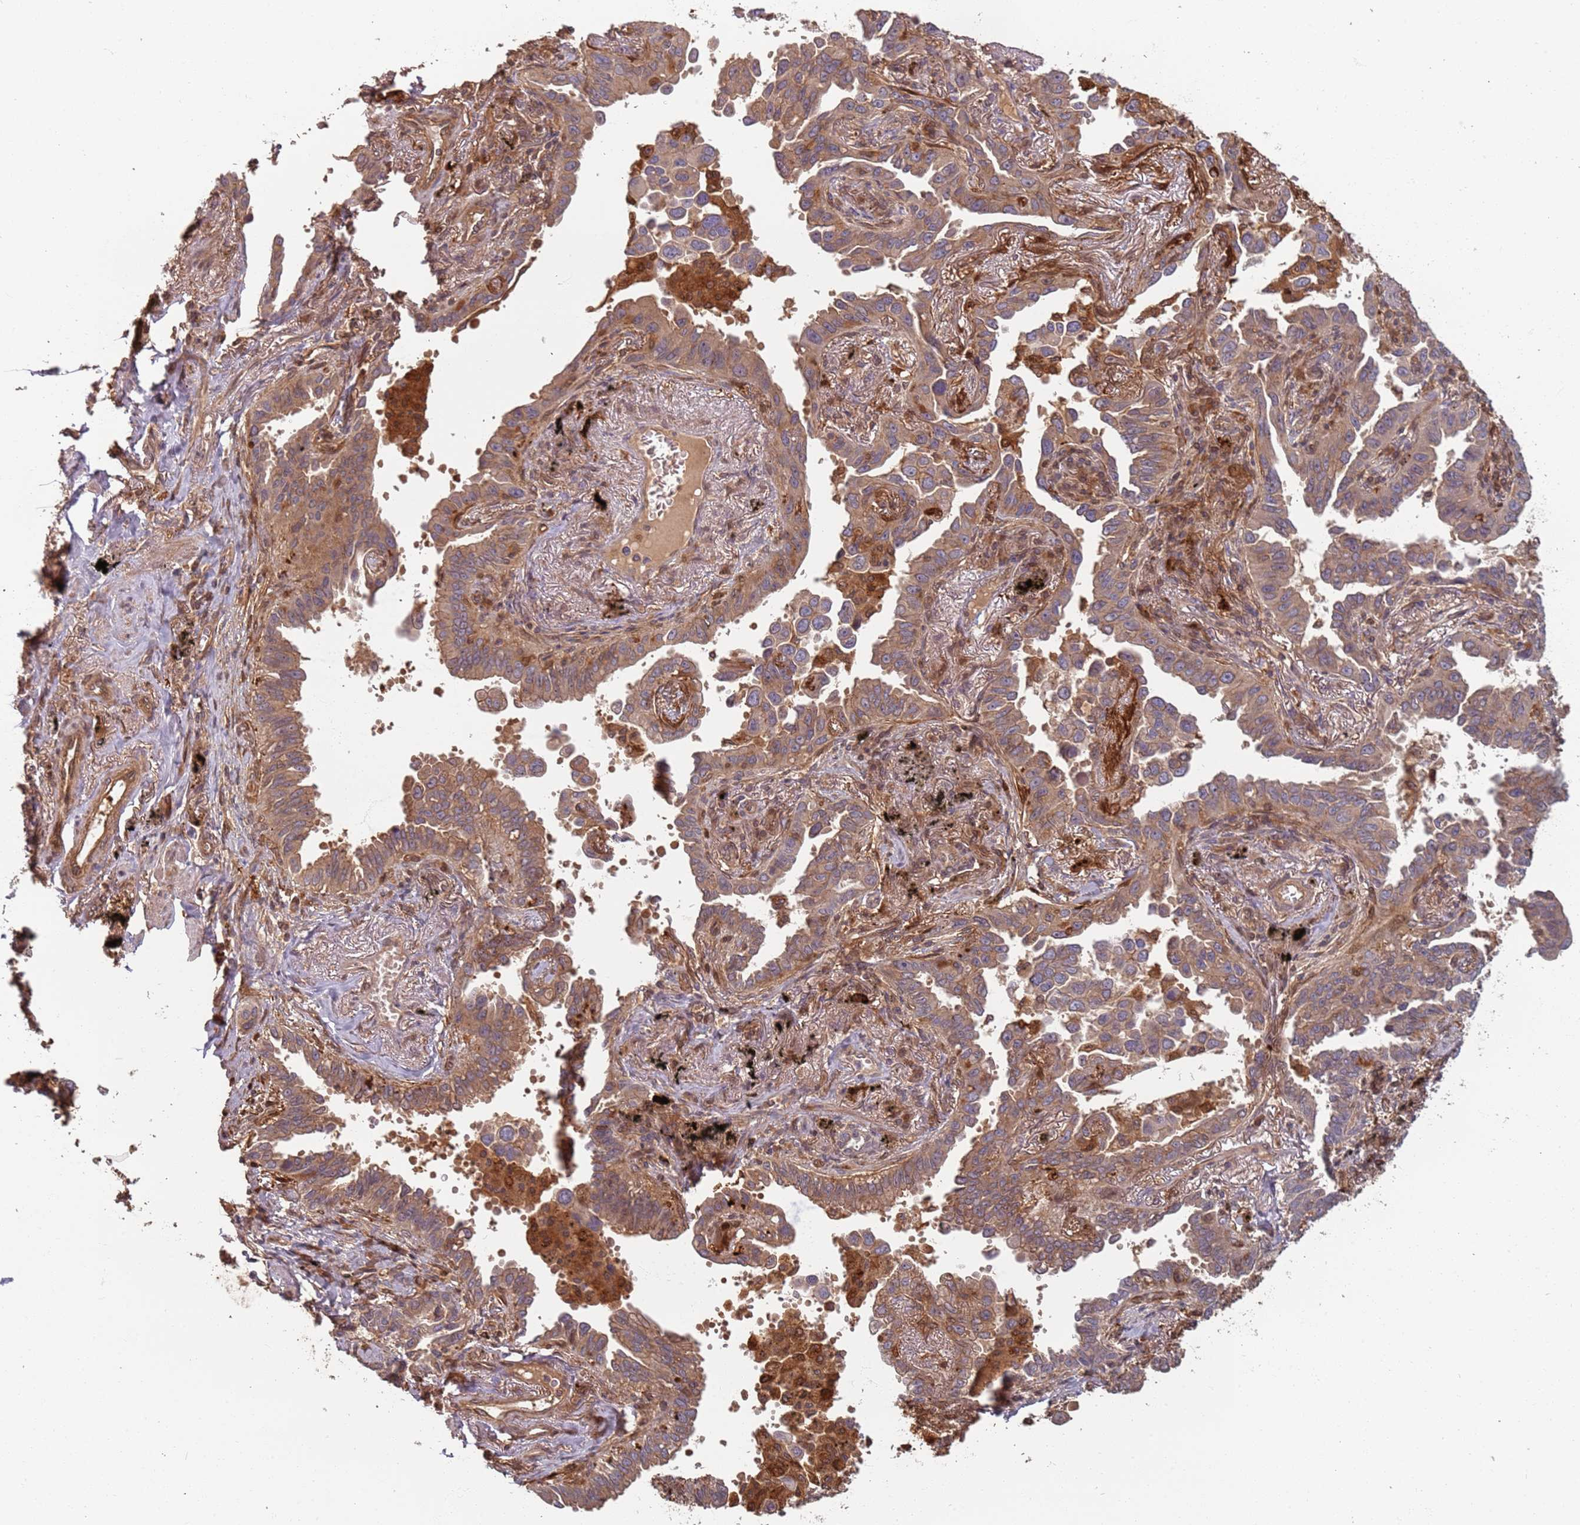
{"staining": {"intensity": "moderate", "quantity": ">75%", "location": "cytoplasmic/membranous"}, "tissue": "lung cancer", "cell_type": "Tumor cells", "image_type": "cancer", "snomed": [{"axis": "morphology", "description": "Adenocarcinoma, NOS"}, {"axis": "topography", "description": "Lung"}], "caption": "The image demonstrates immunohistochemical staining of lung cancer. There is moderate cytoplasmic/membranous positivity is seen in about >75% of tumor cells. (DAB (3,3'-diaminobenzidine) = brown stain, brightfield microscopy at high magnification).", "gene": "SDCCAG8", "patient": {"sex": "male", "age": 67}}